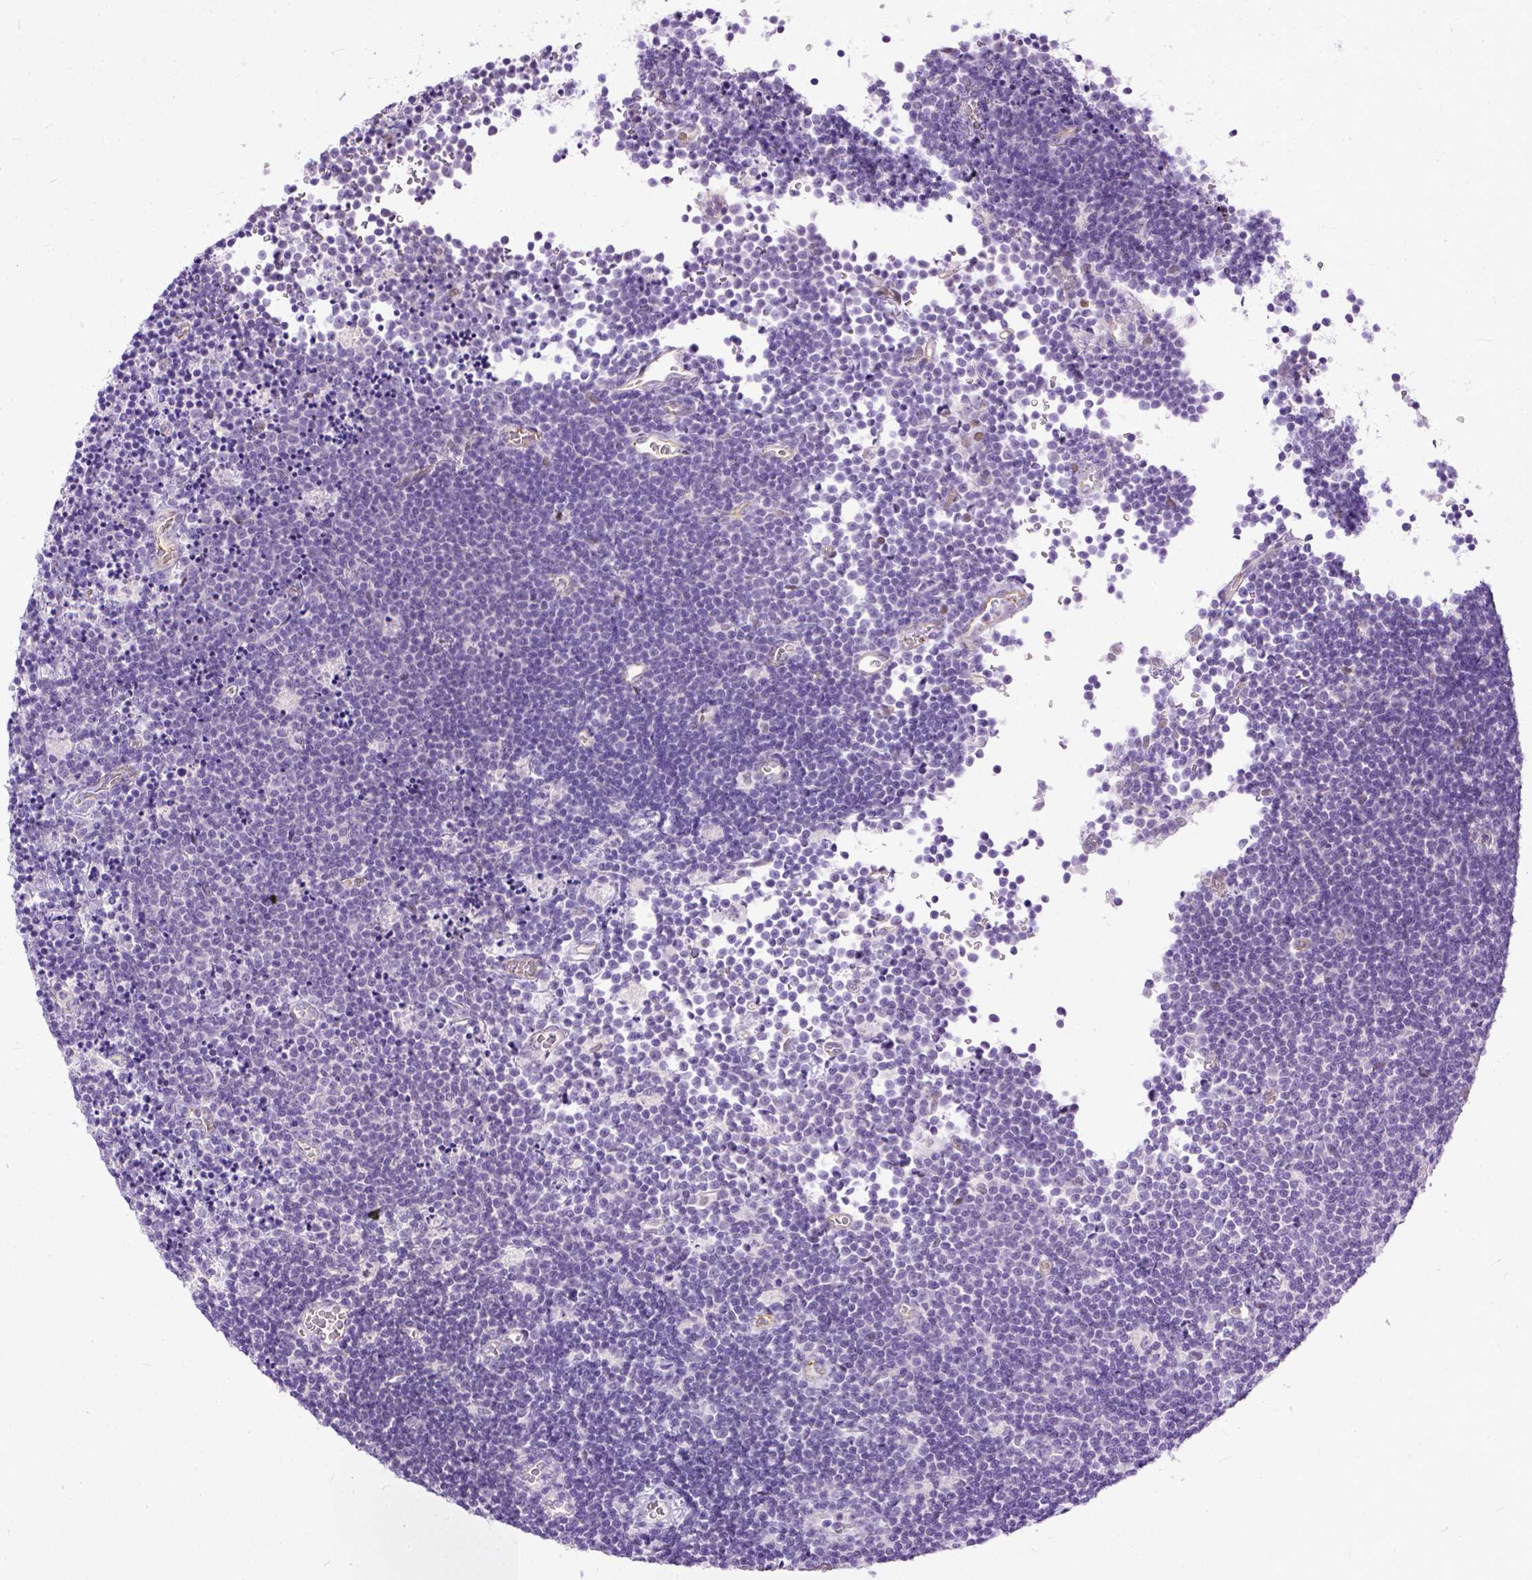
{"staining": {"intensity": "negative", "quantity": "none", "location": "none"}, "tissue": "lymphoma", "cell_type": "Tumor cells", "image_type": "cancer", "snomed": [{"axis": "morphology", "description": "Malignant lymphoma, non-Hodgkin's type, Low grade"}, {"axis": "topography", "description": "Brain"}], "caption": "Human low-grade malignant lymphoma, non-Hodgkin's type stained for a protein using immunohistochemistry (IHC) exhibits no staining in tumor cells.", "gene": "ADGRF1", "patient": {"sex": "female", "age": 66}}